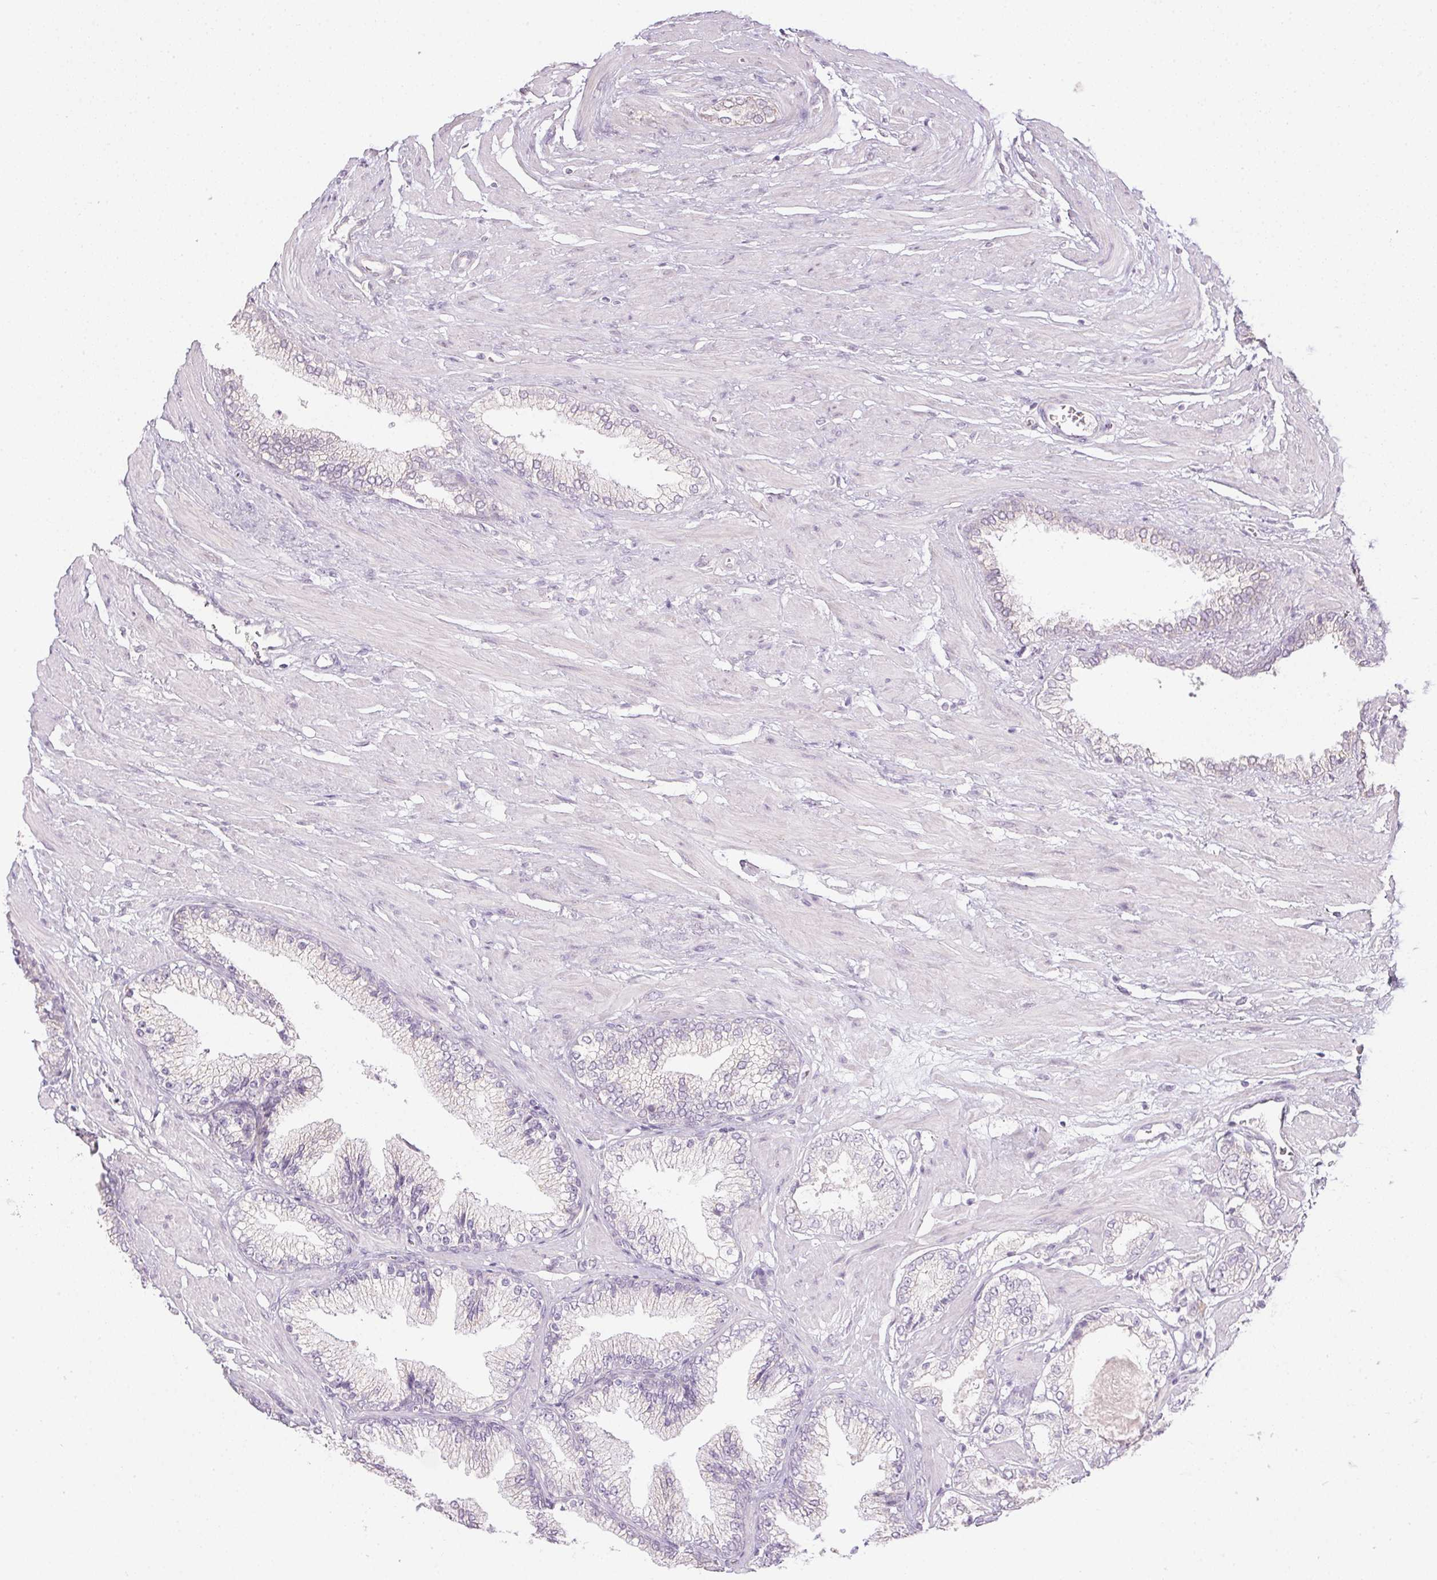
{"staining": {"intensity": "negative", "quantity": "none", "location": "none"}, "tissue": "prostate cancer", "cell_type": "Tumor cells", "image_type": "cancer", "snomed": [{"axis": "morphology", "description": "Adenocarcinoma, High grade"}, {"axis": "topography", "description": "Prostate"}], "caption": "An image of prostate cancer (high-grade adenocarcinoma) stained for a protein reveals no brown staining in tumor cells.", "gene": "CTCFL", "patient": {"sex": "male", "age": 64}}